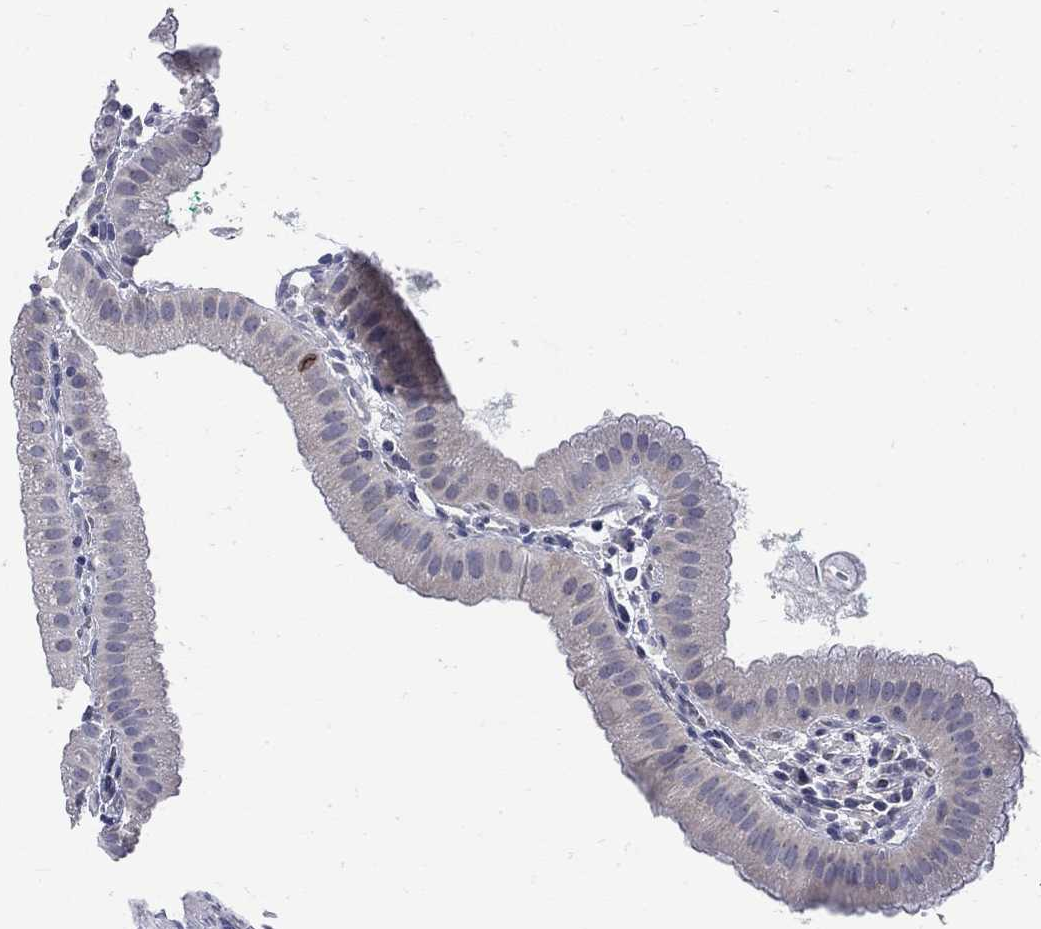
{"staining": {"intensity": "negative", "quantity": "none", "location": "none"}, "tissue": "gallbladder", "cell_type": "Glandular cells", "image_type": "normal", "snomed": [{"axis": "morphology", "description": "Normal tissue, NOS"}, {"axis": "topography", "description": "Gallbladder"}], "caption": "This is an IHC photomicrograph of unremarkable gallbladder. There is no expression in glandular cells.", "gene": "CERS1", "patient": {"sex": "male", "age": 67}}